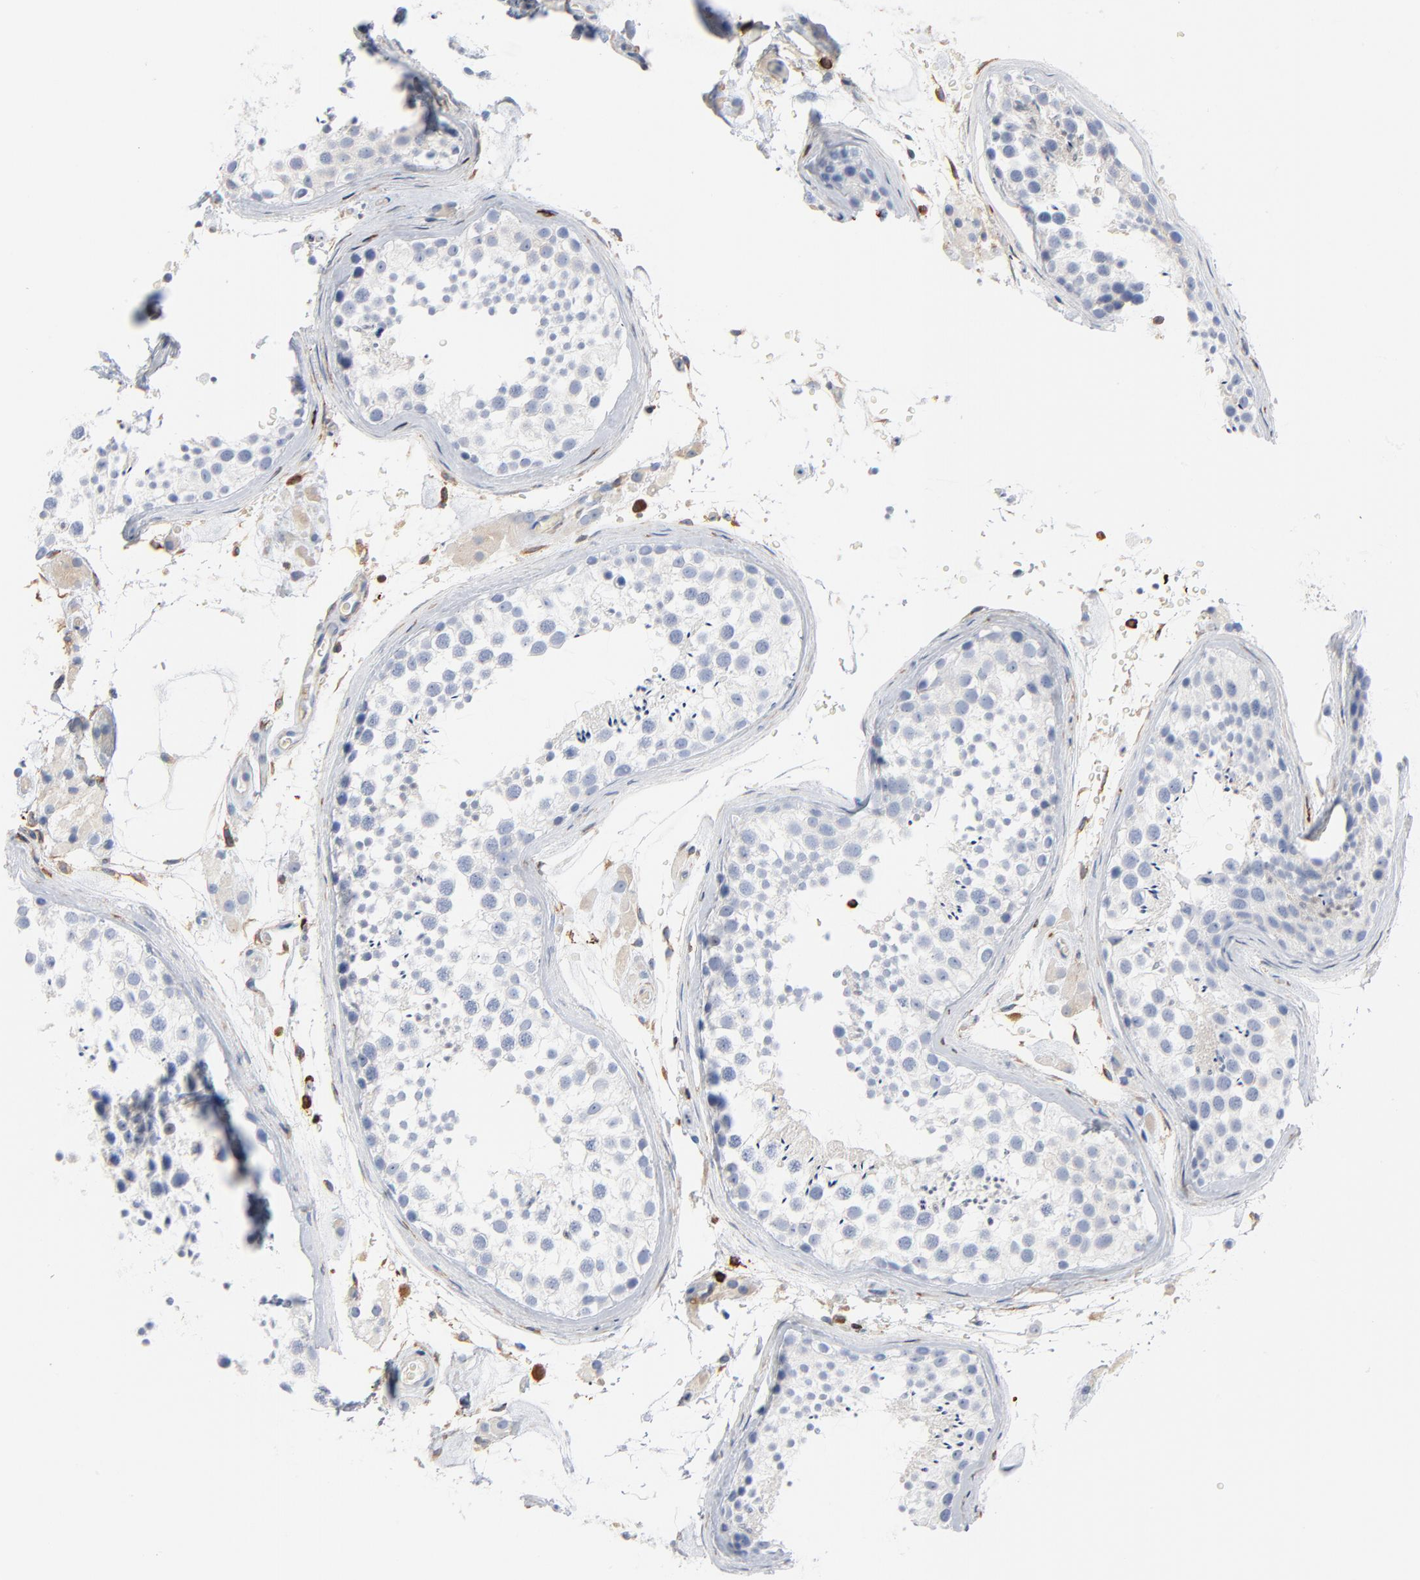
{"staining": {"intensity": "negative", "quantity": "none", "location": "none"}, "tissue": "testis", "cell_type": "Cells in seminiferous ducts", "image_type": "normal", "snomed": [{"axis": "morphology", "description": "Normal tissue, NOS"}, {"axis": "topography", "description": "Testis"}], "caption": "There is no significant expression in cells in seminiferous ducts of testis. (DAB (3,3'-diaminobenzidine) immunohistochemistry (IHC) with hematoxylin counter stain).", "gene": "SH3KBP1", "patient": {"sex": "male", "age": 46}}